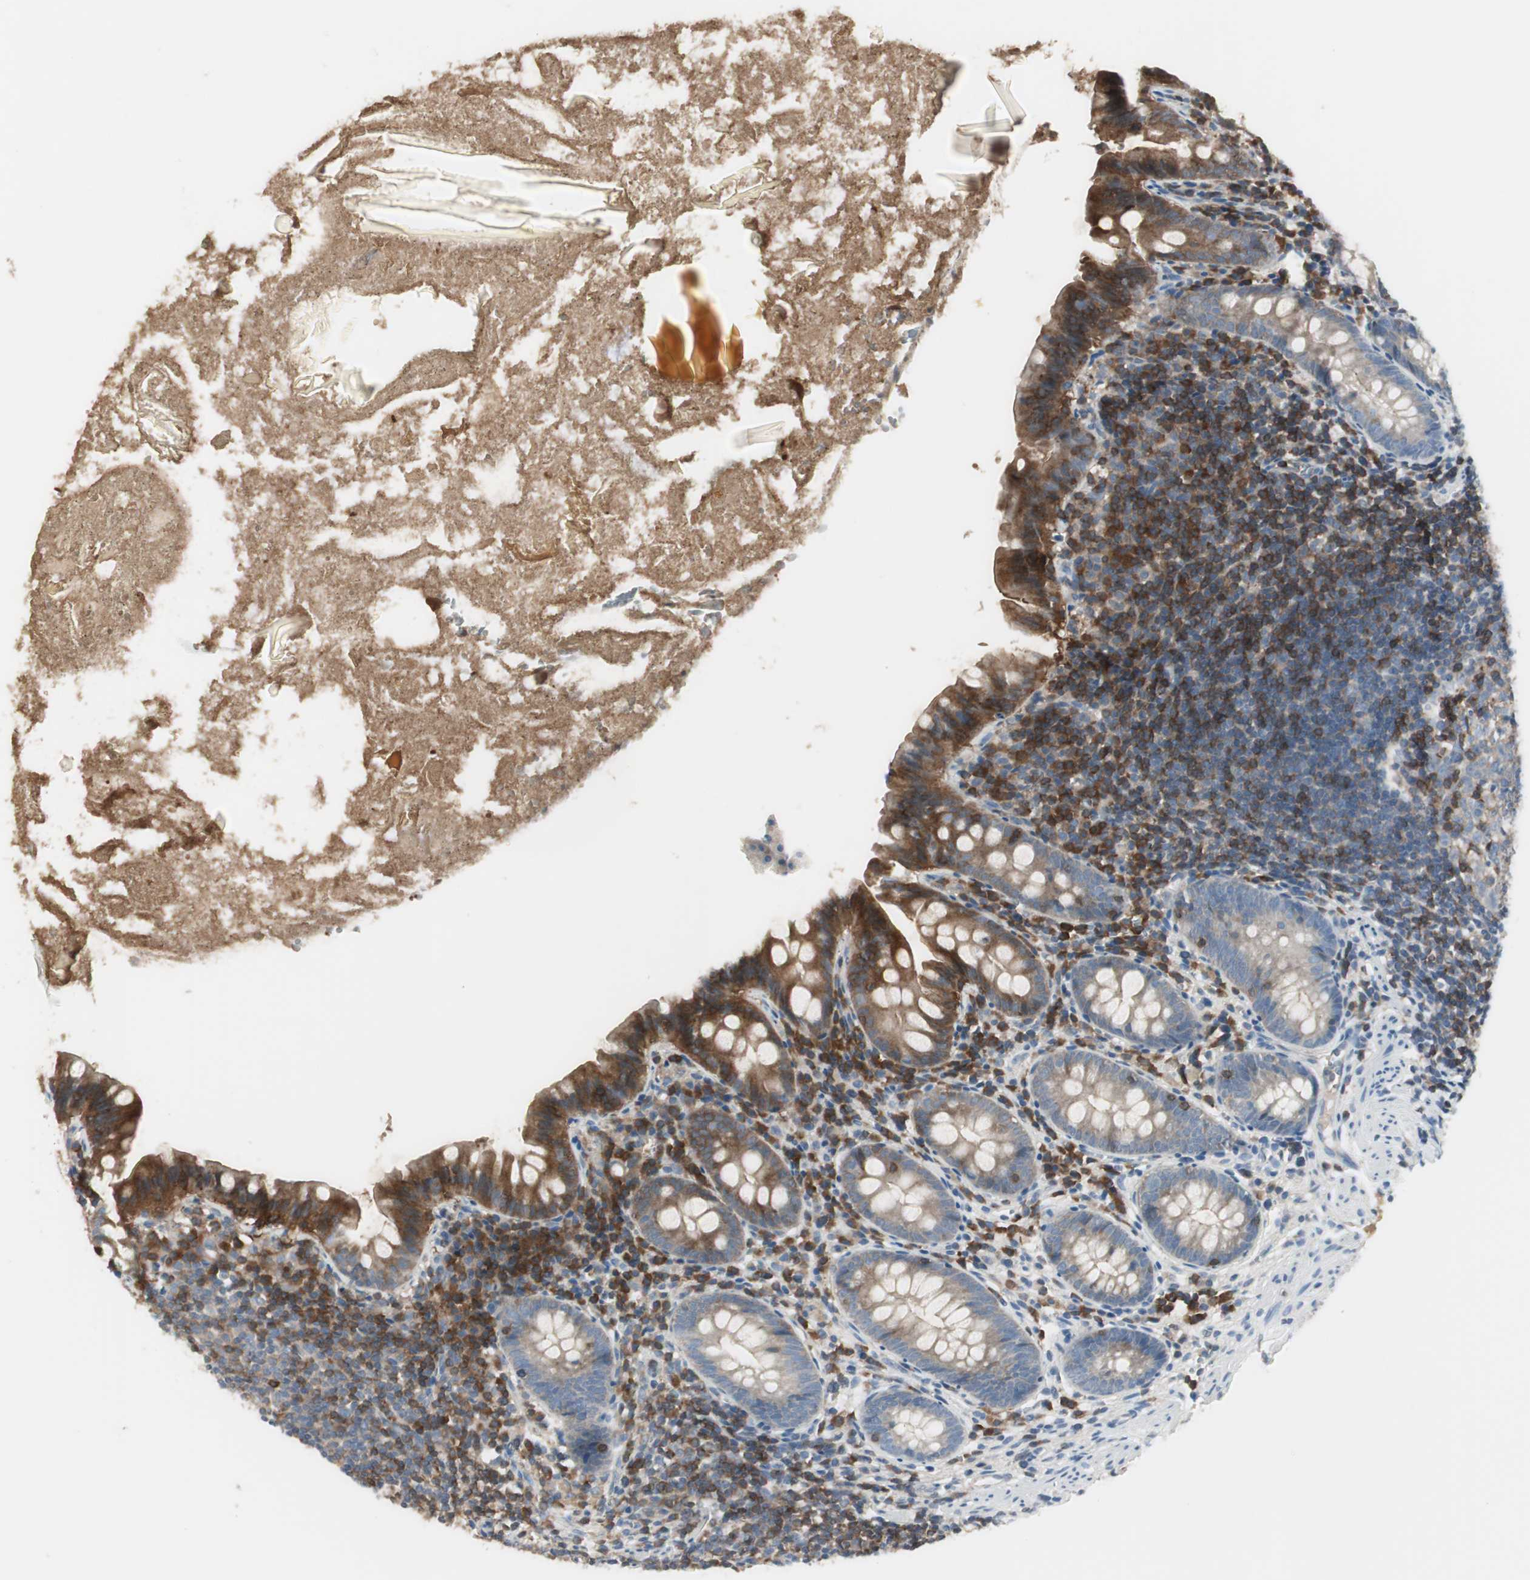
{"staining": {"intensity": "strong", "quantity": "25%-75%", "location": "cytoplasmic/membranous"}, "tissue": "appendix", "cell_type": "Glandular cells", "image_type": "normal", "snomed": [{"axis": "morphology", "description": "Normal tissue, NOS"}, {"axis": "topography", "description": "Appendix"}], "caption": "About 25%-75% of glandular cells in unremarkable appendix exhibit strong cytoplasmic/membranous protein positivity as visualized by brown immunohistochemical staining.", "gene": "SLC9A3R1", "patient": {"sex": "male", "age": 52}}